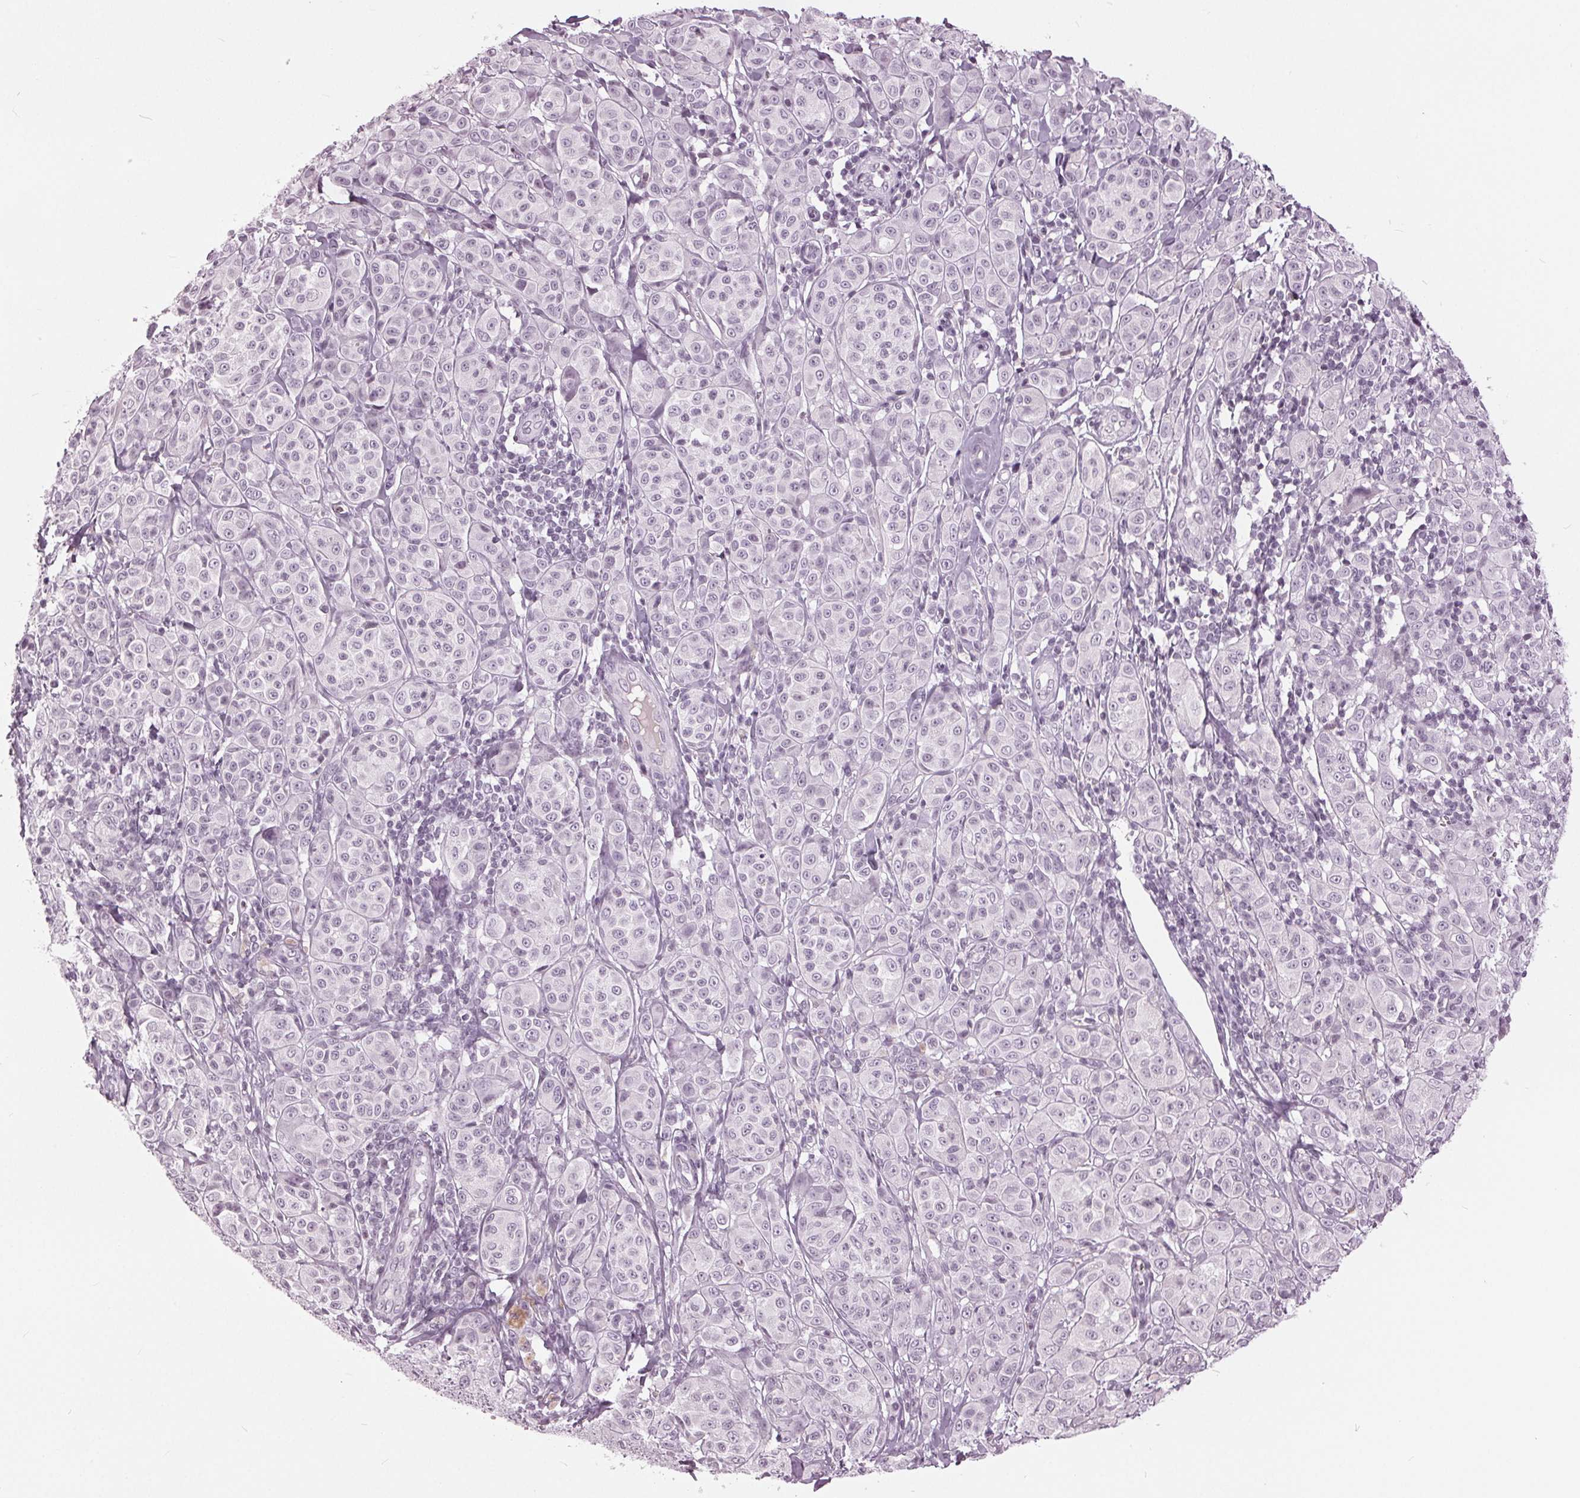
{"staining": {"intensity": "negative", "quantity": "none", "location": "none"}, "tissue": "melanoma", "cell_type": "Tumor cells", "image_type": "cancer", "snomed": [{"axis": "morphology", "description": "Malignant melanoma, NOS"}, {"axis": "topography", "description": "Skin"}], "caption": "IHC histopathology image of human melanoma stained for a protein (brown), which exhibits no positivity in tumor cells.", "gene": "SLC9A4", "patient": {"sex": "male", "age": 89}}